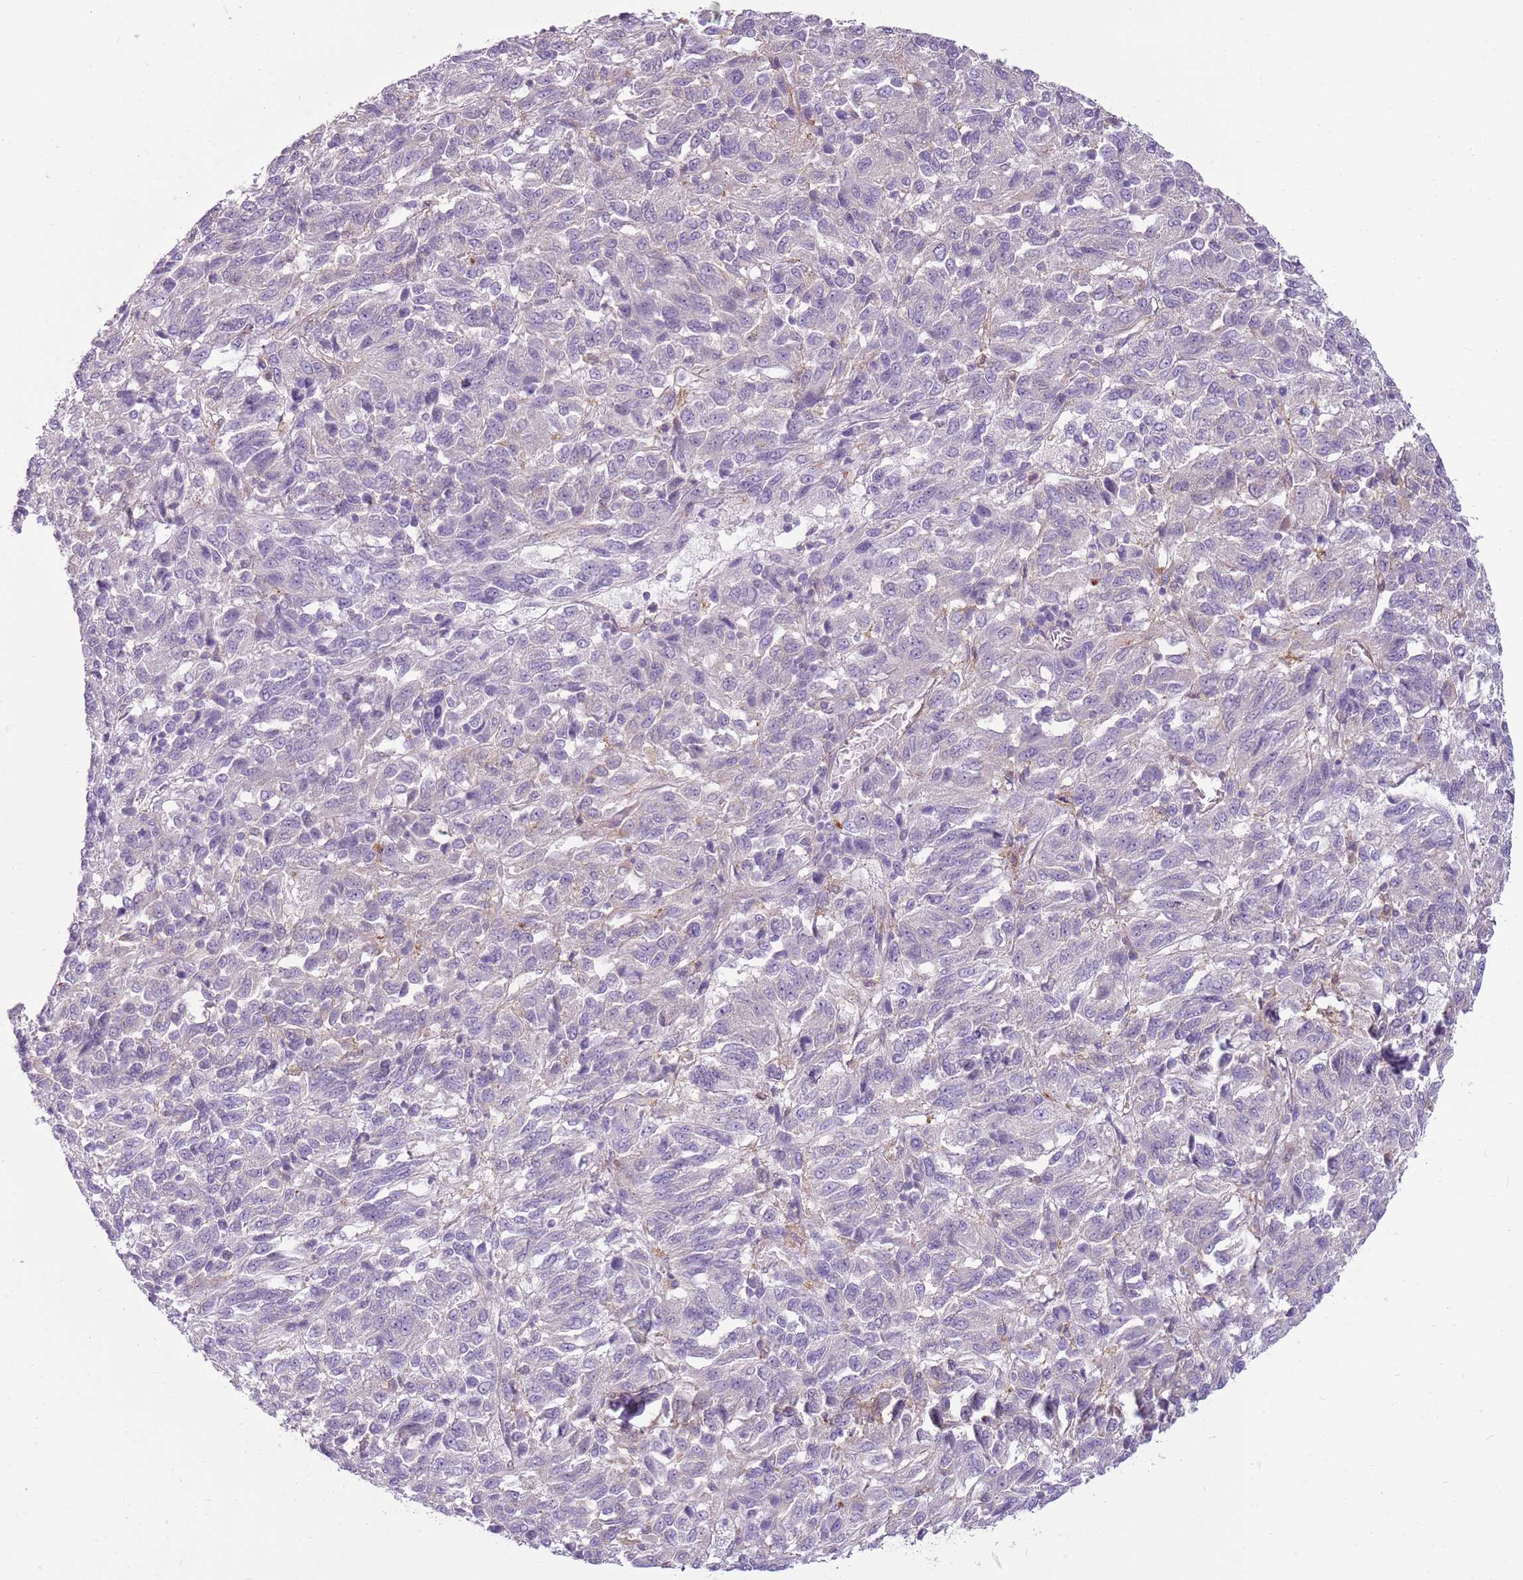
{"staining": {"intensity": "negative", "quantity": "none", "location": "none"}, "tissue": "melanoma", "cell_type": "Tumor cells", "image_type": "cancer", "snomed": [{"axis": "morphology", "description": "Malignant melanoma, Metastatic site"}, {"axis": "topography", "description": "Lung"}], "caption": "The photomicrograph exhibits no staining of tumor cells in malignant melanoma (metastatic site).", "gene": "SNX1", "patient": {"sex": "male", "age": 64}}